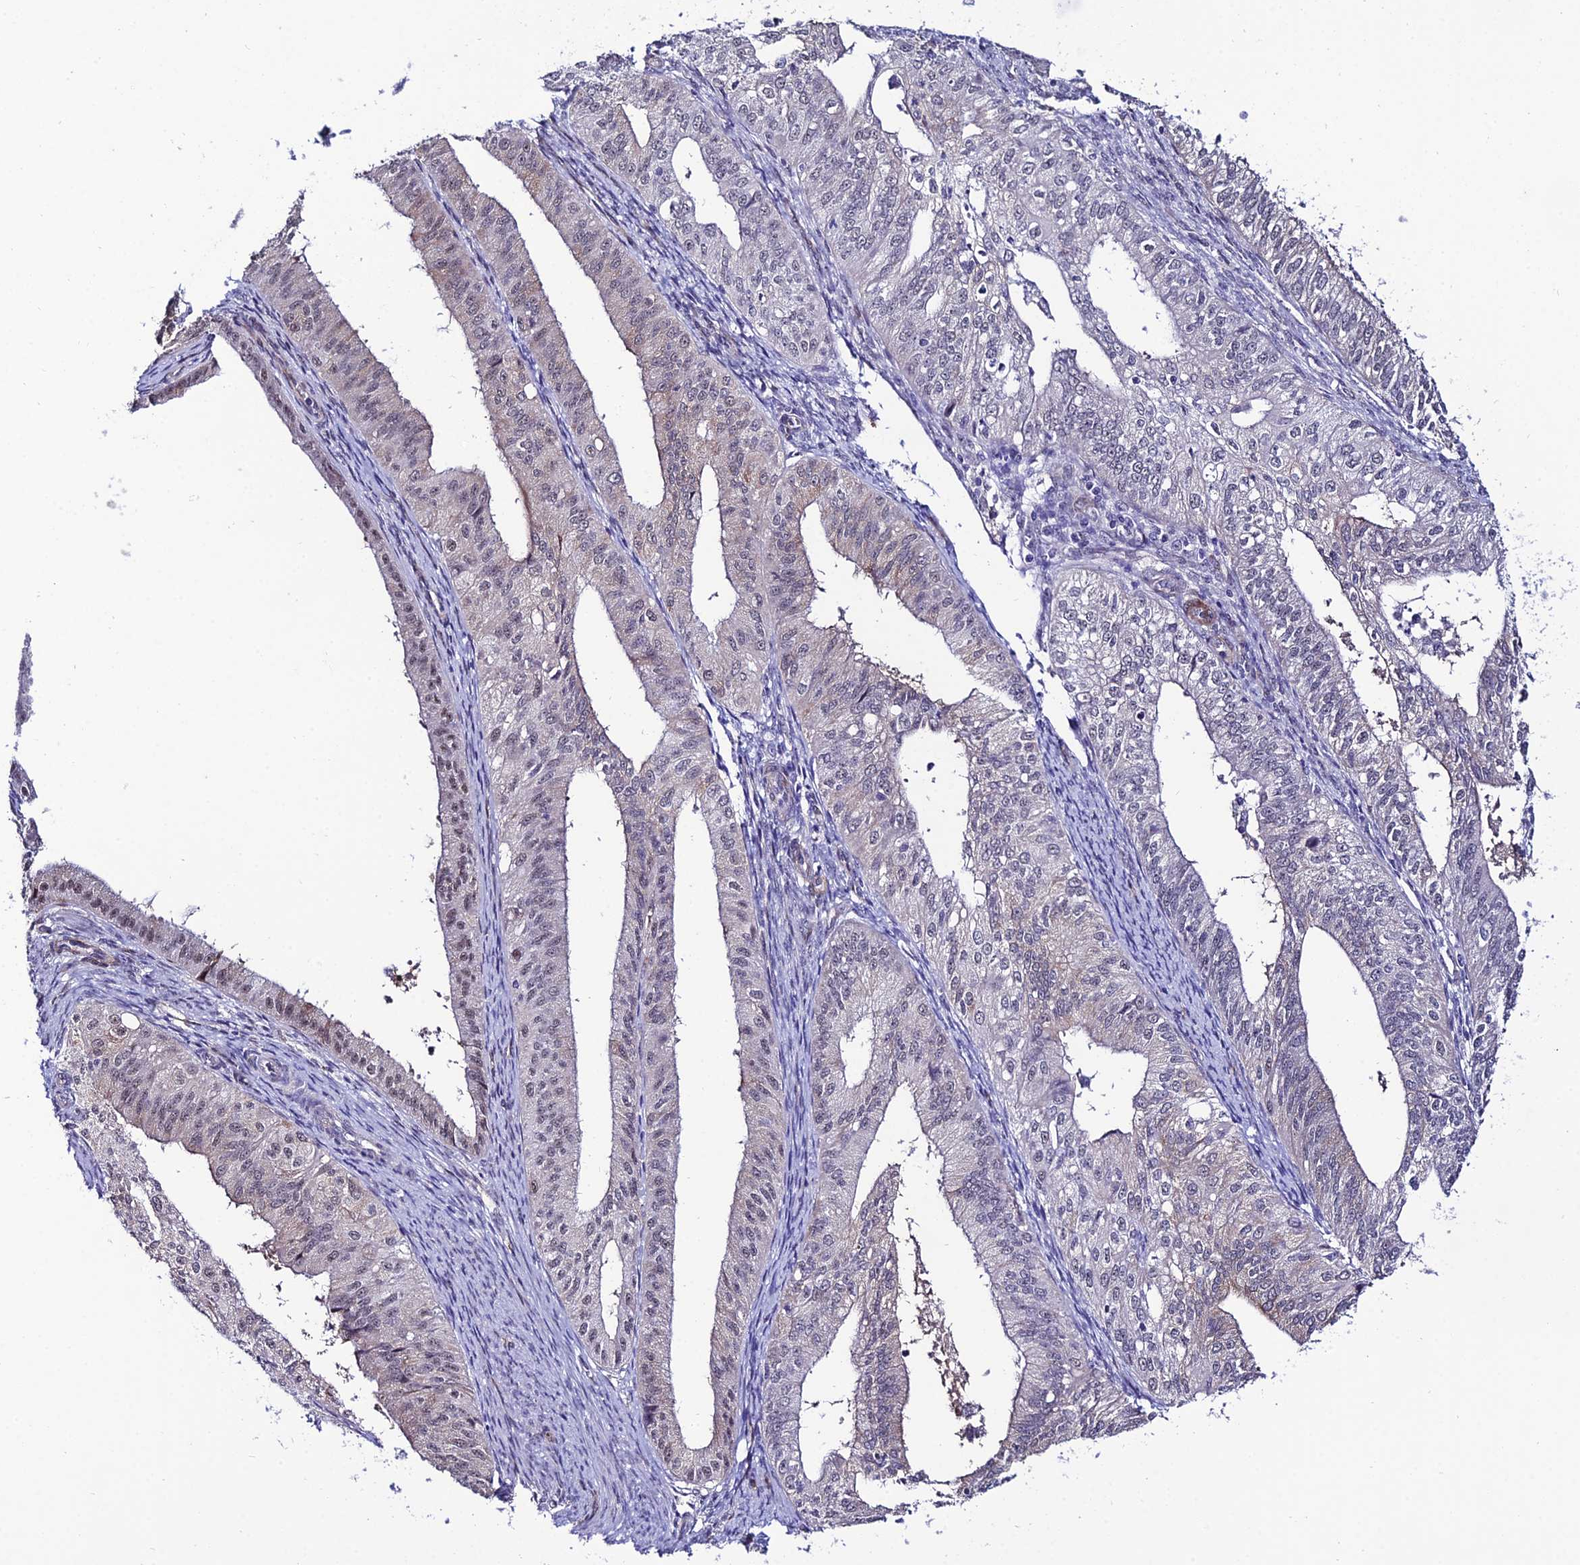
{"staining": {"intensity": "weak", "quantity": "<25%", "location": "nuclear"}, "tissue": "endometrial cancer", "cell_type": "Tumor cells", "image_type": "cancer", "snomed": [{"axis": "morphology", "description": "Adenocarcinoma, NOS"}, {"axis": "topography", "description": "Endometrium"}], "caption": "Endometrial adenocarcinoma was stained to show a protein in brown. There is no significant expression in tumor cells.", "gene": "SYT15", "patient": {"sex": "female", "age": 50}}